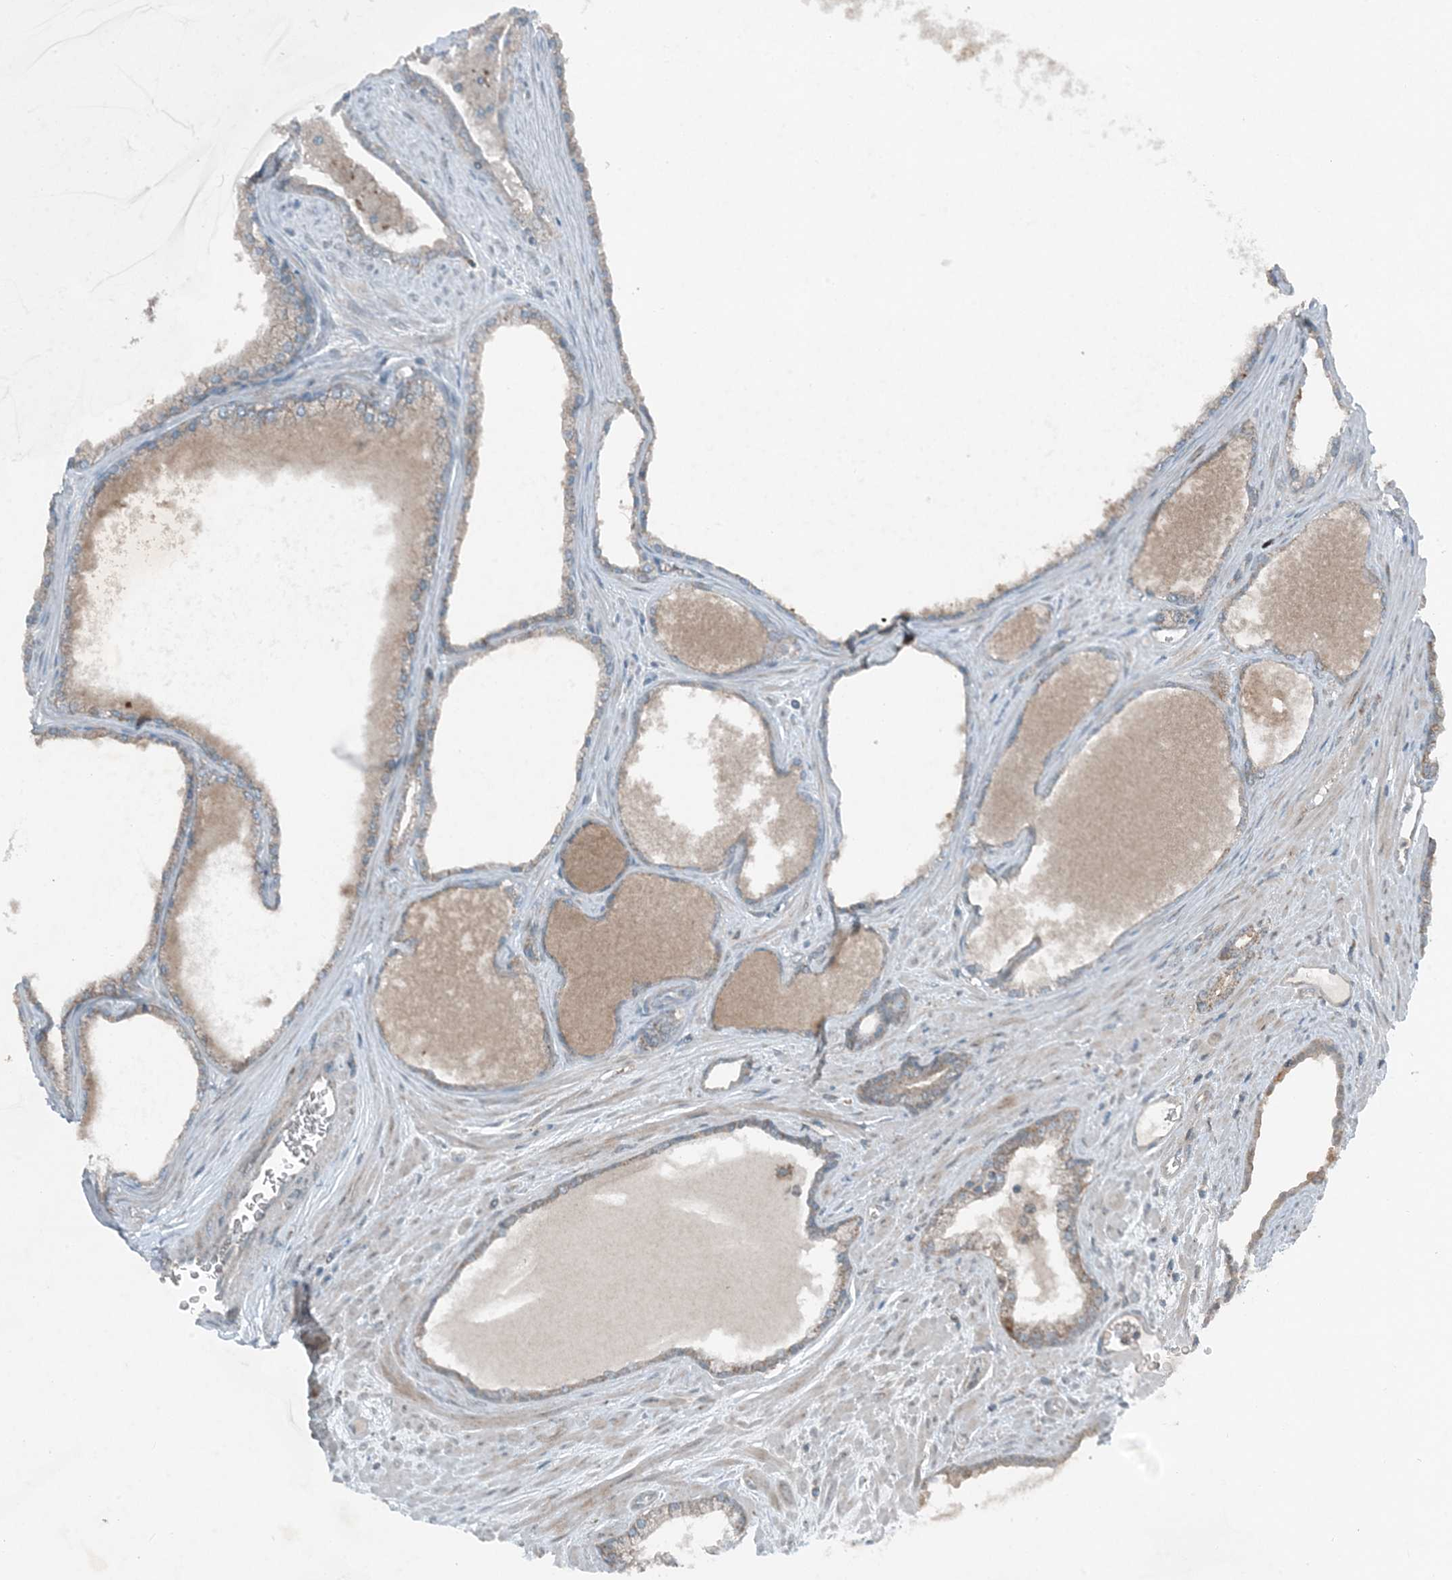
{"staining": {"intensity": "moderate", "quantity": "25%-75%", "location": "cytoplasmic/membranous"}, "tissue": "prostate cancer", "cell_type": "Tumor cells", "image_type": "cancer", "snomed": [{"axis": "morphology", "description": "Adenocarcinoma, Low grade"}, {"axis": "topography", "description": "Prostate"}], "caption": "Tumor cells display medium levels of moderate cytoplasmic/membranous staining in approximately 25%-75% of cells in prostate adenocarcinoma (low-grade).", "gene": "MITD1", "patient": {"sex": "male", "age": 70}}